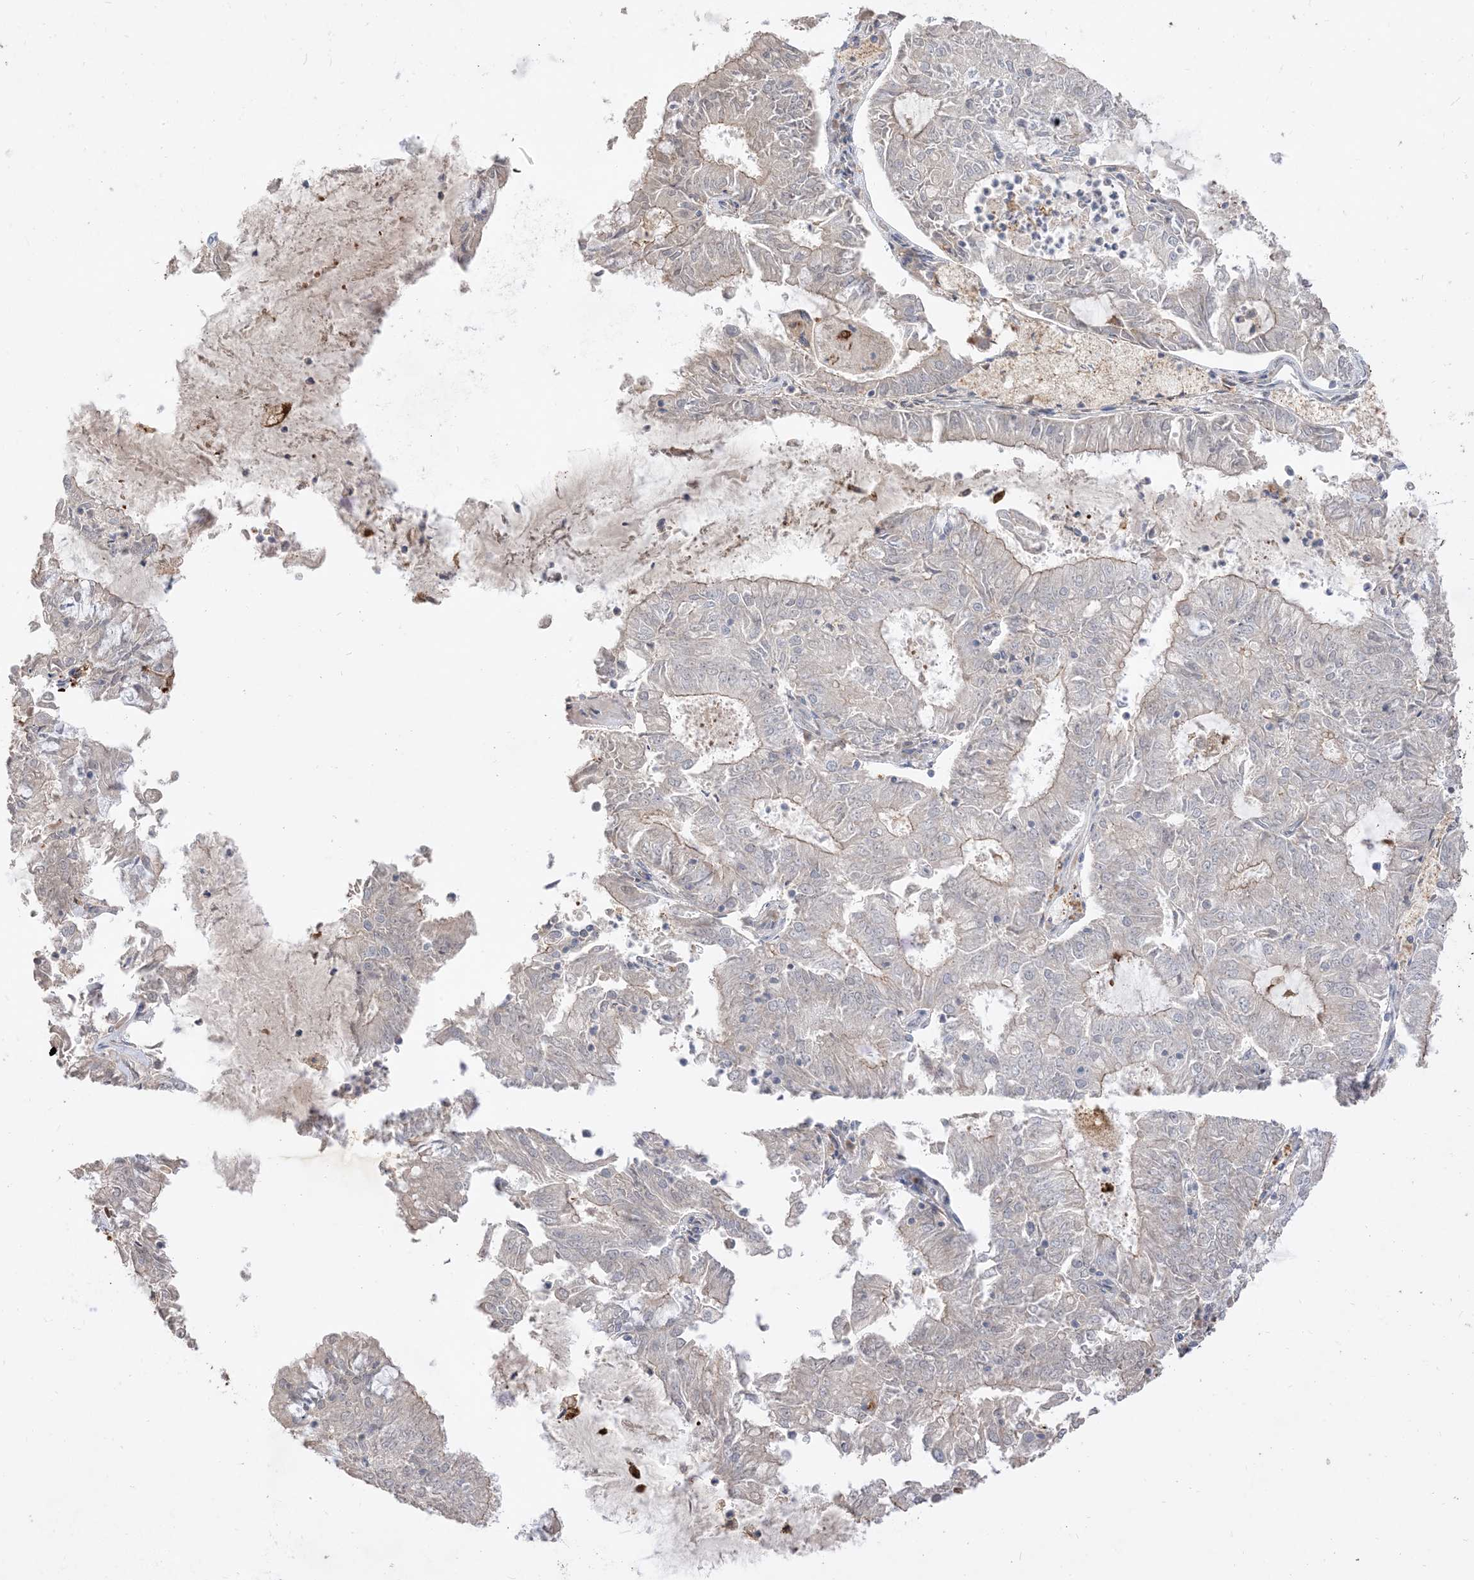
{"staining": {"intensity": "negative", "quantity": "none", "location": "none"}, "tissue": "endometrial cancer", "cell_type": "Tumor cells", "image_type": "cancer", "snomed": [{"axis": "morphology", "description": "Adenocarcinoma, NOS"}, {"axis": "topography", "description": "Endometrium"}], "caption": "Tumor cells show no significant expression in endometrial cancer.", "gene": "RNF175", "patient": {"sex": "female", "age": 57}}